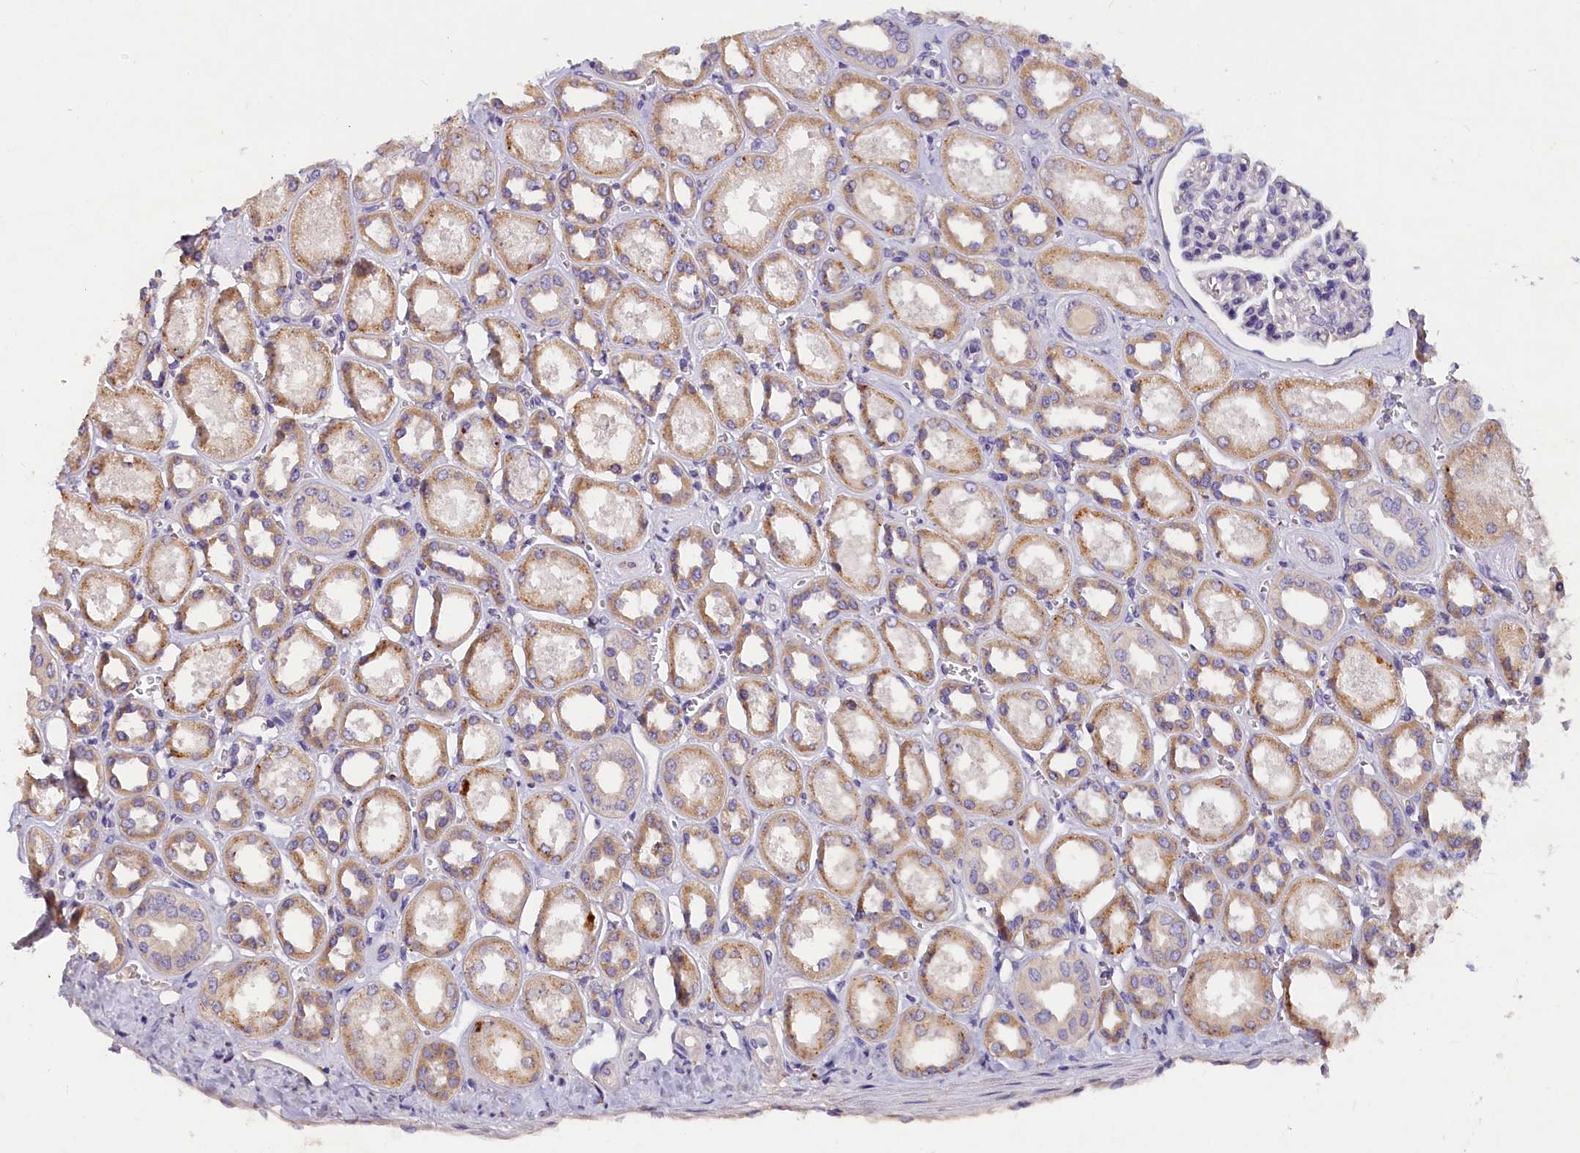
{"staining": {"intensity": "negative", "quantity": "none", "location": "none"}, "tissue": "kidney", "cell_type": "Cells in glomeruli", "image_type": "normal", "snomed": [{"axis": "morphology", "description": "Normal tissue, NOS"}, {"axis": "morphology", "description": "Adenocarcinoma, NOS"}, {"axis": "topography", "description": "Kidney"}], "caption": "IHC of unremarkable human kidney demonstrates no expression in cells in glomeruli.", "gene": "ST7L", "patient": {"sex": "female", "age": 68}}